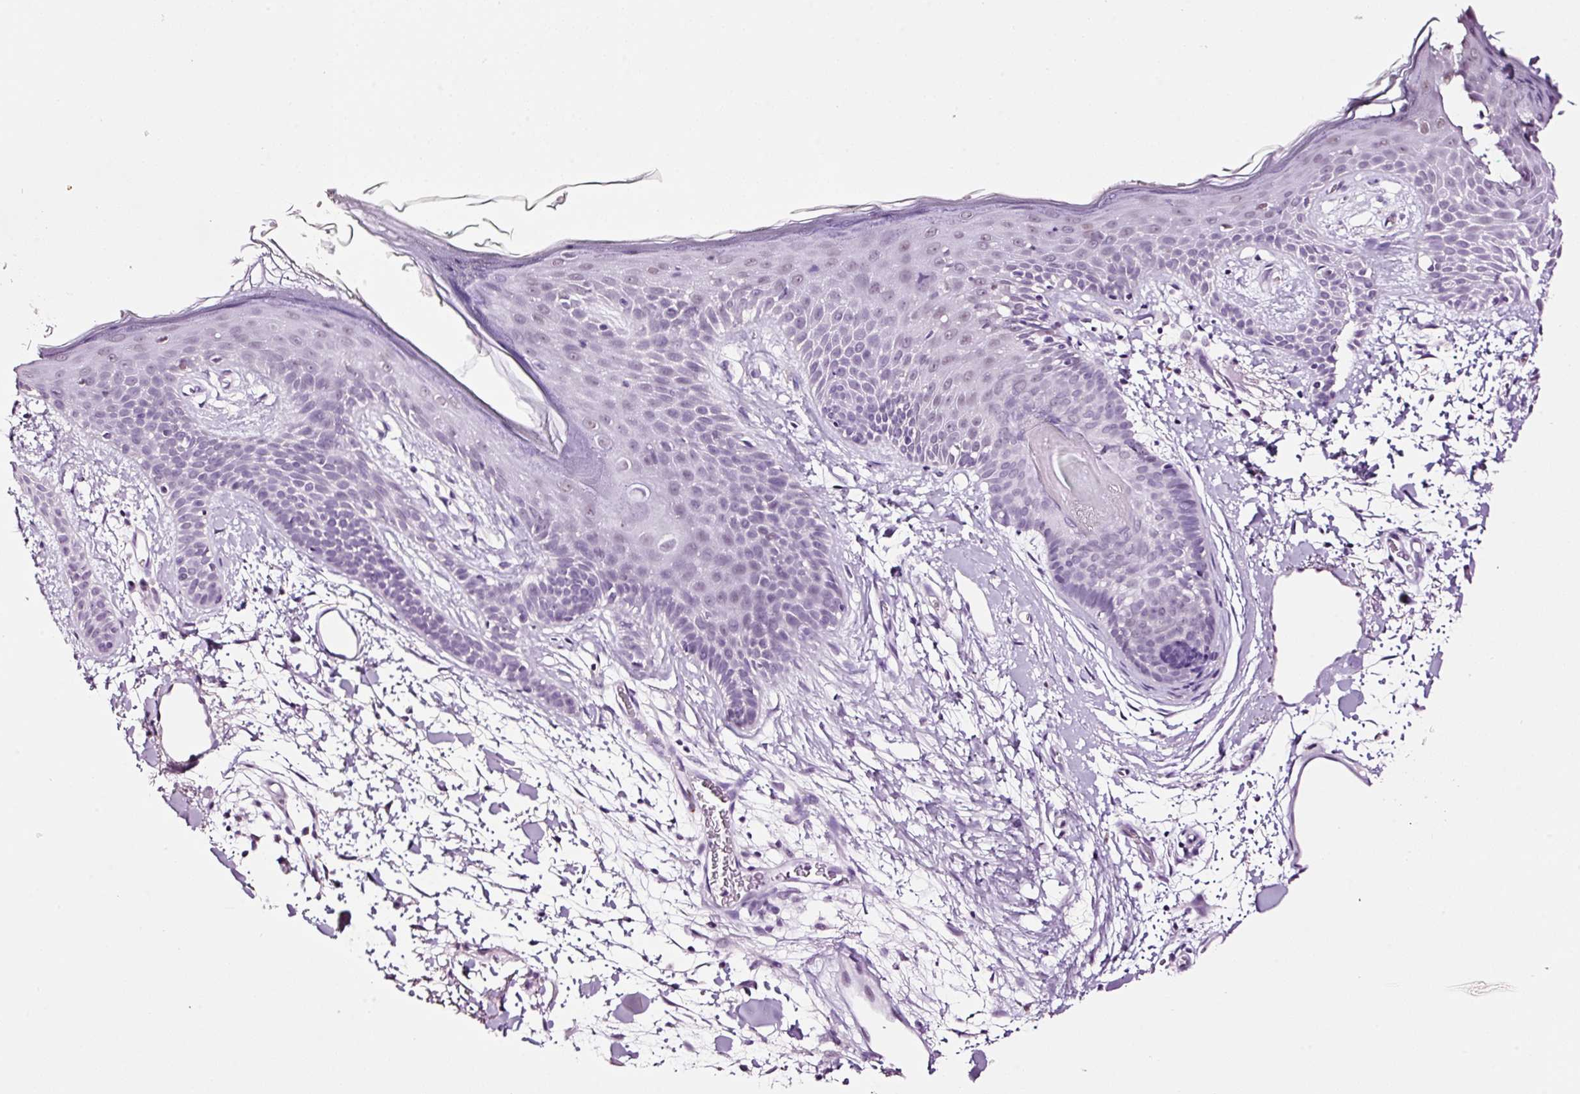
{"staining": {"intensity": "negative", "quantity": "none", "location": "none"}, "tissue": "skin", "cell_type": "Fibroblasts", "image_type": "normal", "snomed": [{"axis": "morphology", "description": "Normal tissue, NOS"}, {"axis": "topography", "description": "Skin"}], "caption": "DAB immunohistochemical staining of unremarkable human skin demonstrates no significant expression in fibroblasts. (DAB (3,3'-diaminobenzidine) immunohistochemistry, high magnification).", "gene": "RTF2", "patient": {"sex": "male", "age": 79}}